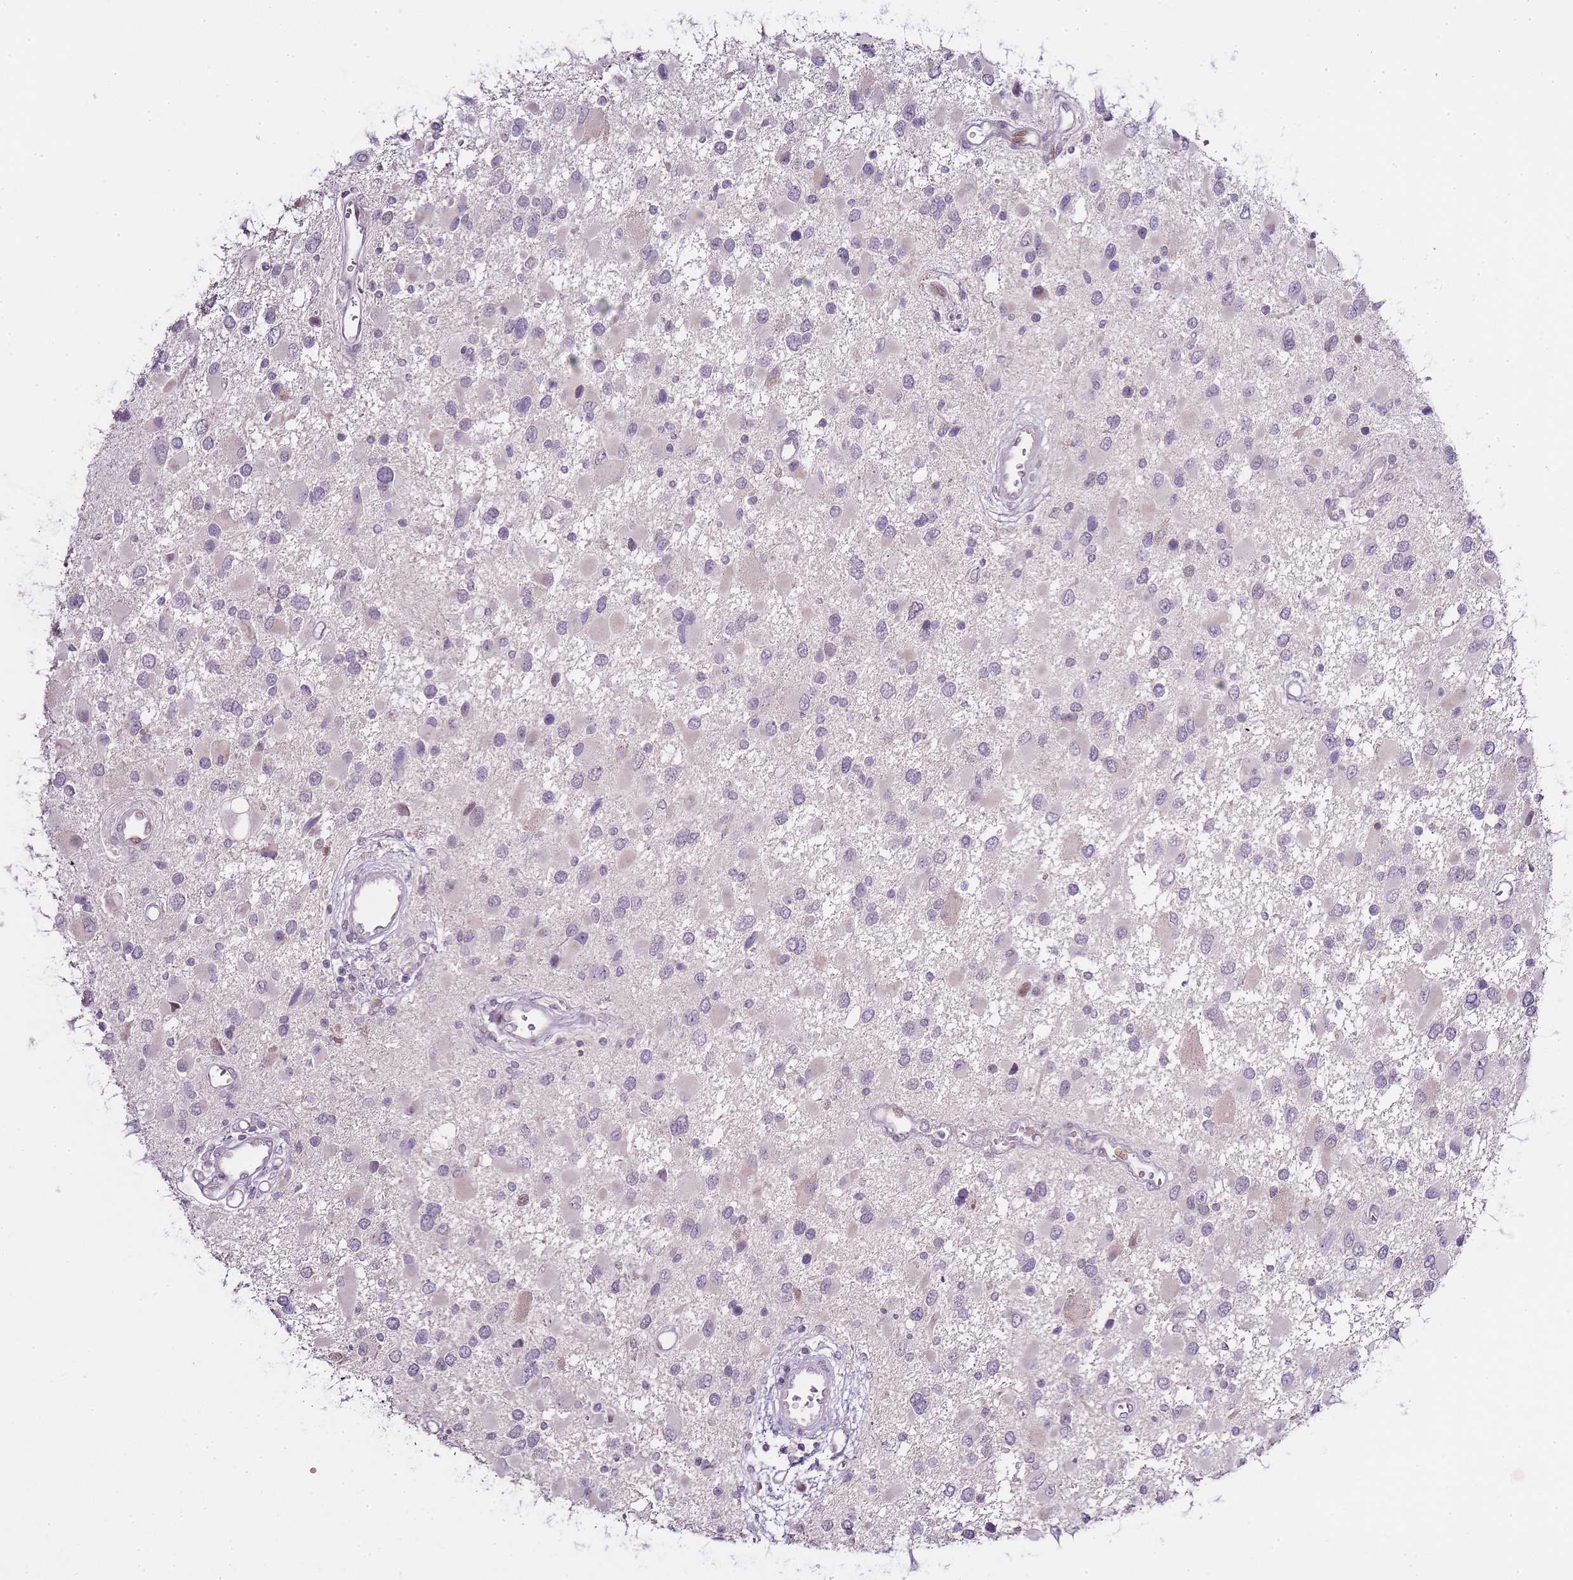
{"staining": {"intensity": "negative", "quantity": "none", "location": "none"}, "tissue": "glioma", "cell_type": "Tumor cells", "image_type": "cancer", "snomed": [{"axis": "morphology", "description": "Glioma, malignant, High grade"}, {"axis": "topography", "description": "Brain"}], "caption": "A photomicrograph of human high-grade glioma (malignant) is negative for staining in tumor cells.", "gene": "OGG1", "patient": {"sex": "male", "age": 53}}